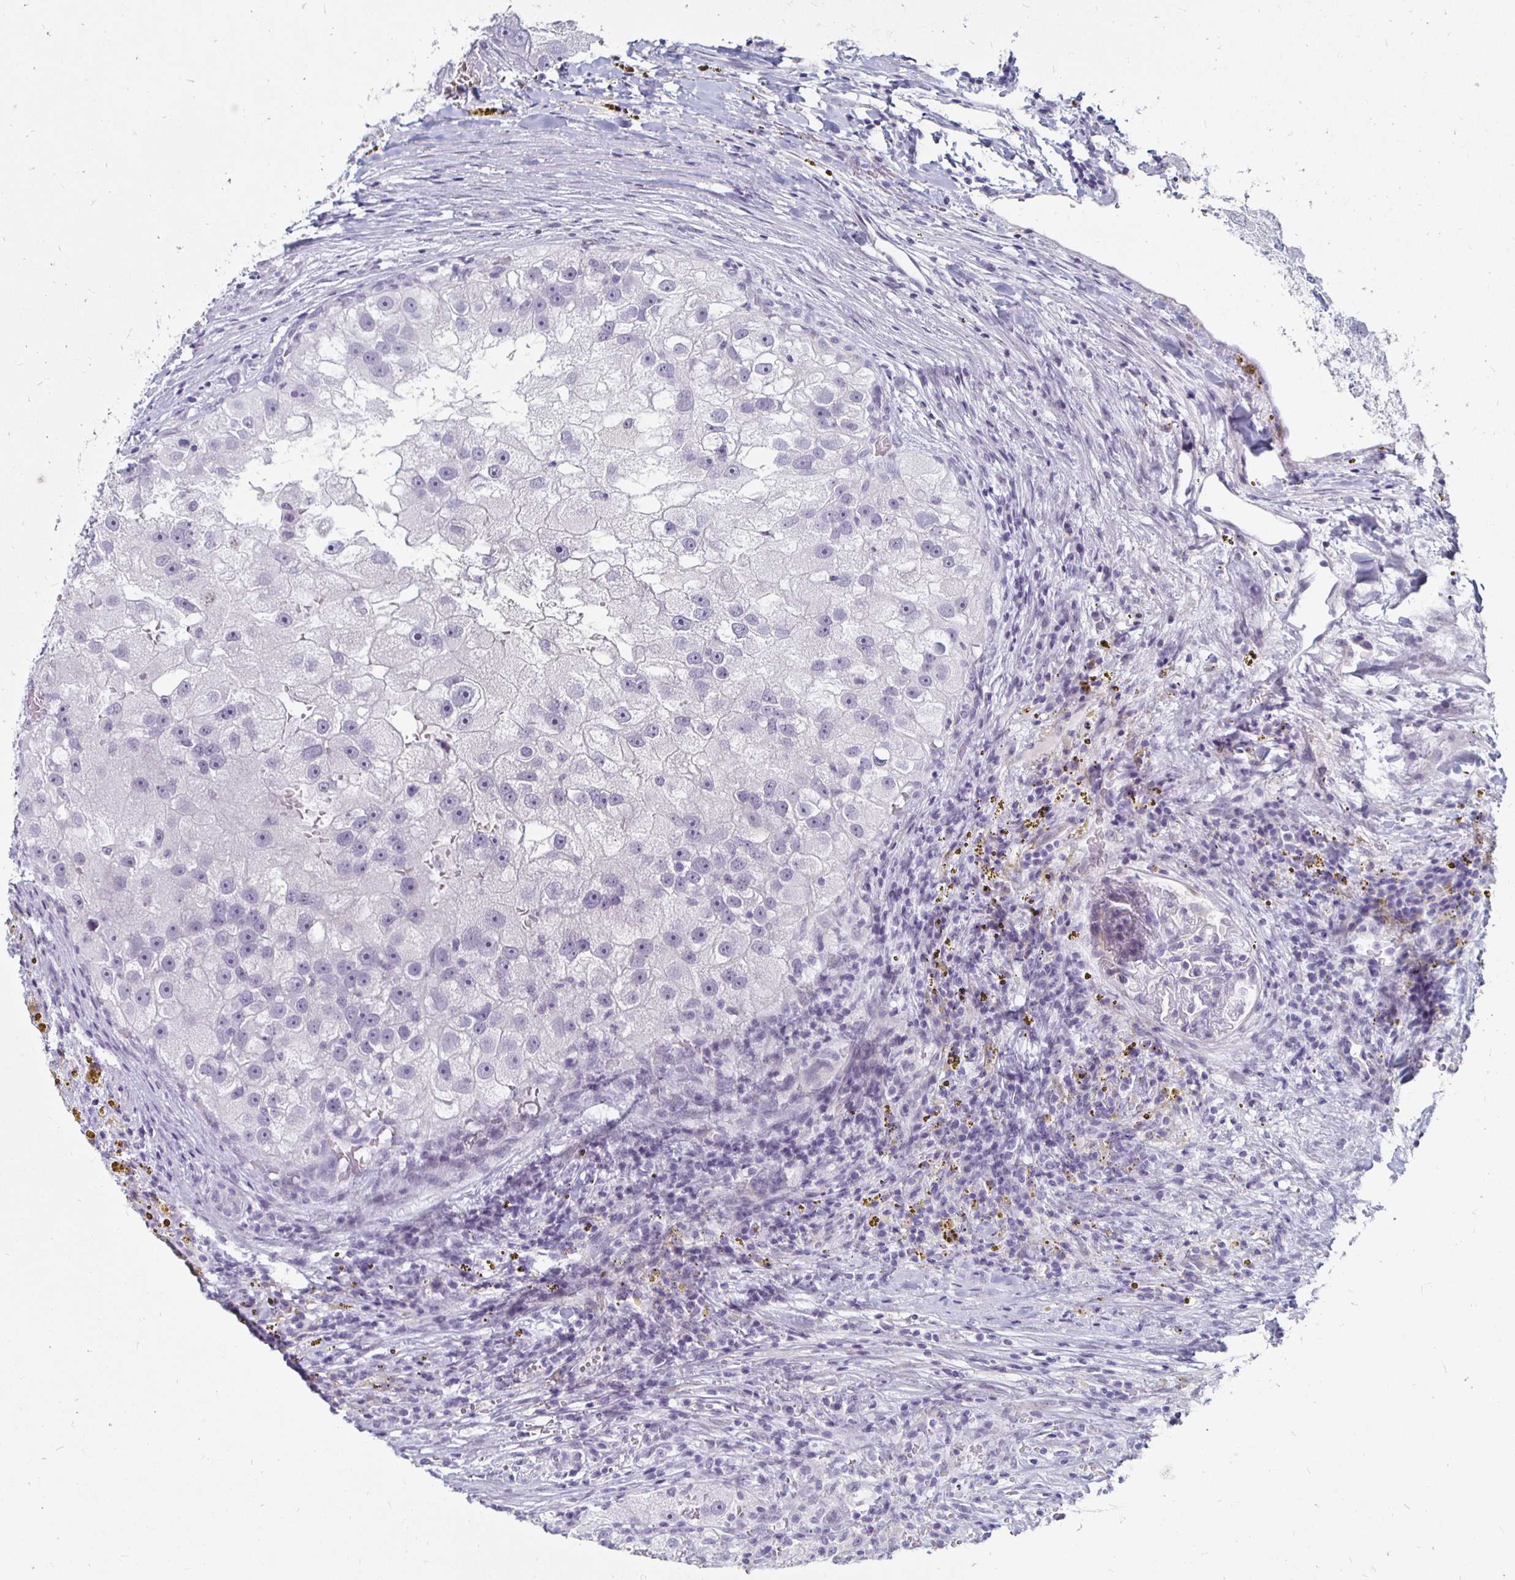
{"staining": {"intensity": "negative", "quantity": "none", "location": "none"}, "tissue": "renal cancer", "cell_type": "Tumor cells", "image_type": "cancer", "snomed": [{"axis": "morphology", "description": "Adenocarcinoma, NOS"}, {"axis": "topography", "description": "Kidney"}], "caption": "Tumor cells show no significant protein positivity in renal cancer.", "gene": "KCNQ2", "patient": {"sex": "male", "age": 63}}